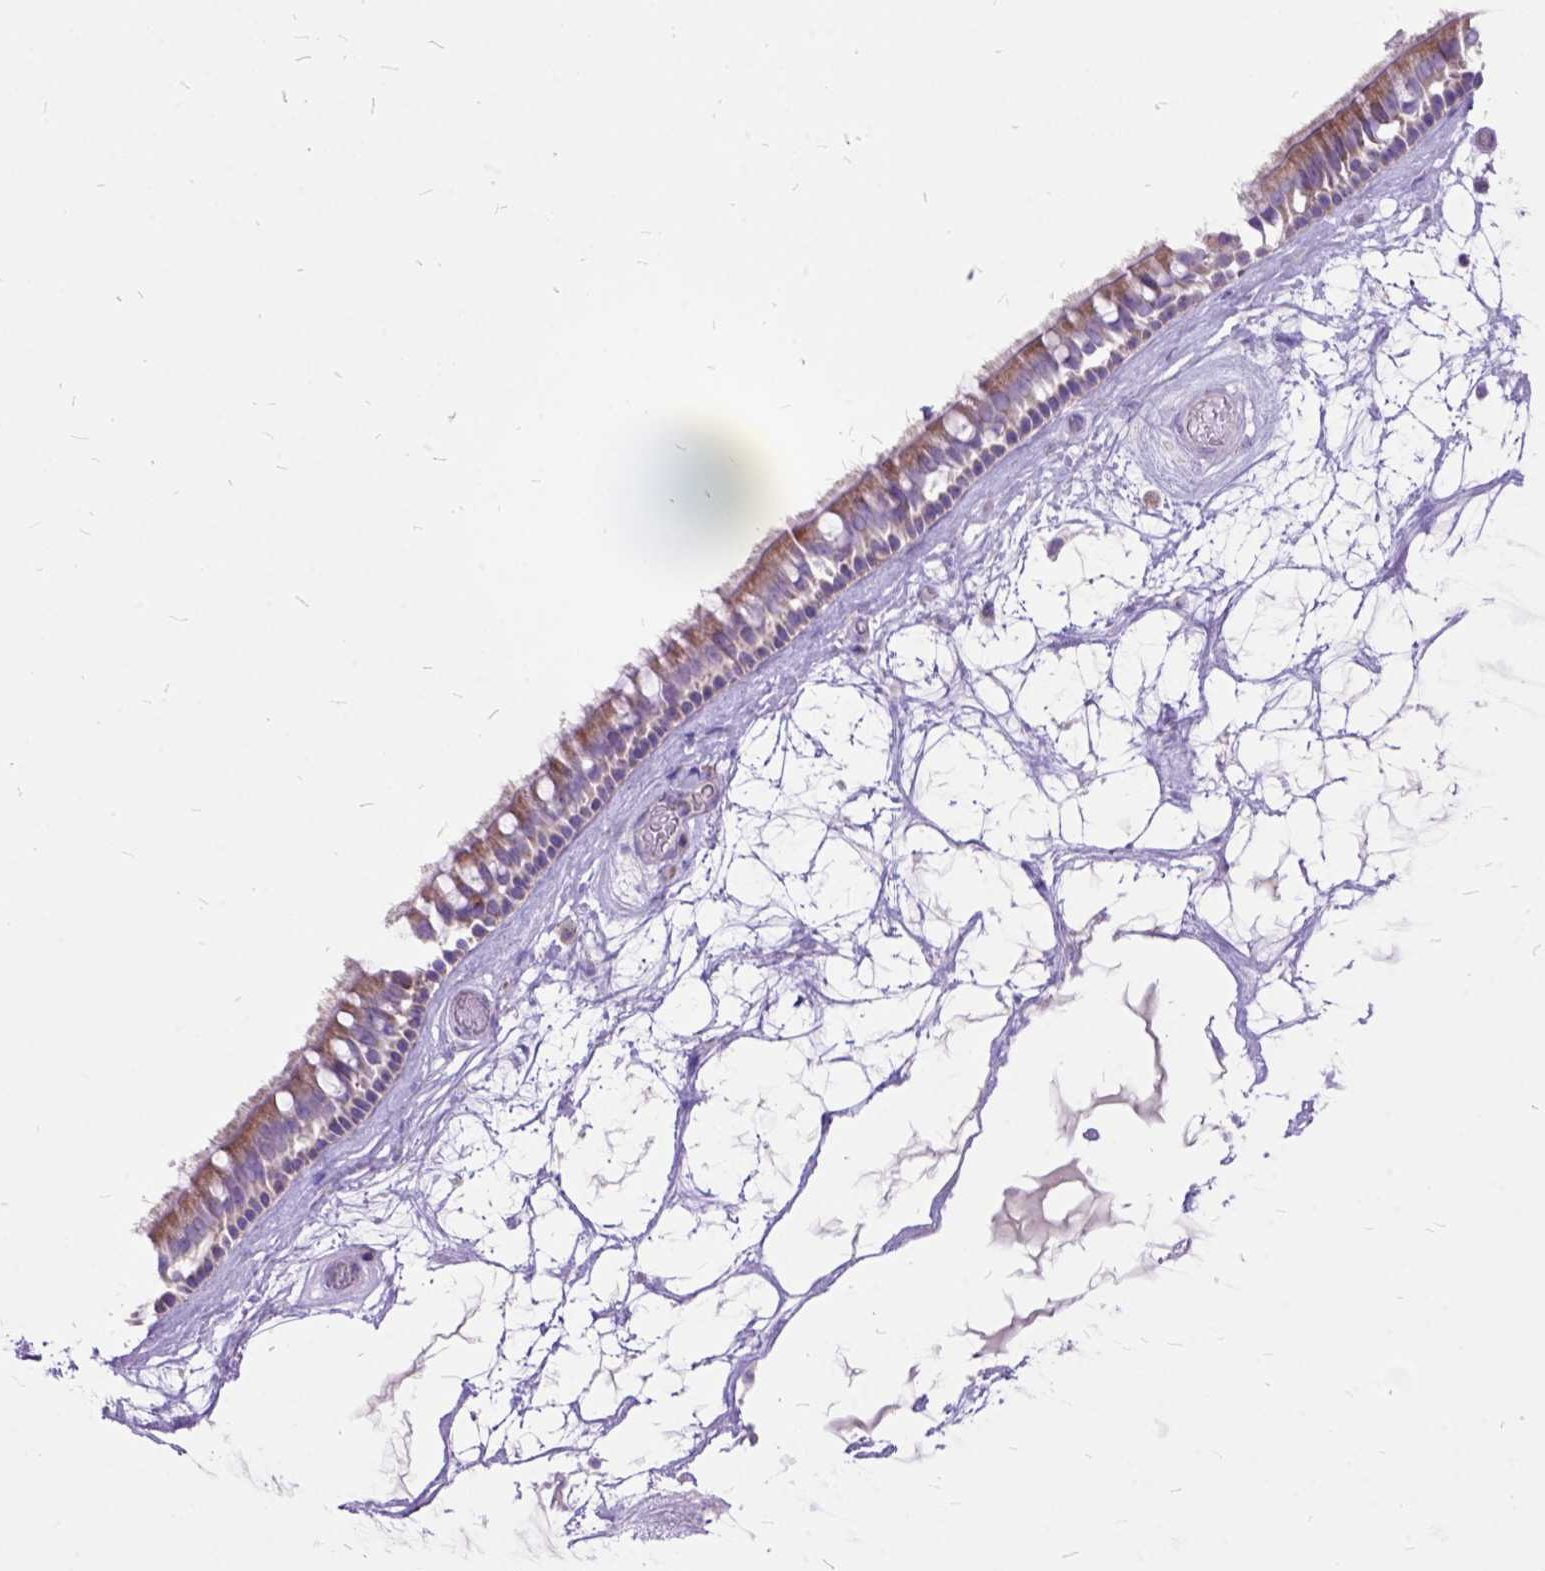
{"staining": {"intensity": "weak", "quantity": ">75%", "location": "cytoplasmic/membranous"}, "tissue": "nasopharynx", "cell_type": "Respiratory epithelial cells", "image_type": "normal", "snomed": [{"axis": "morphology", "description": "Normal tissue, NOS"}, {"axis": "topography", "description": "Nasopharynx"}], "caption": "Immunohistochemistry of benign nasopharynx reveals low levels of weak cytoplasmic/membranous positivity in about >75% of respiratory epithelial cells. (DAB (3,3'-diaminobenzidine) = brown stain, brightfield microscopy at high magnification).", "gene": "CTAG2", "patient": {"sex": "male", "age": 68}}